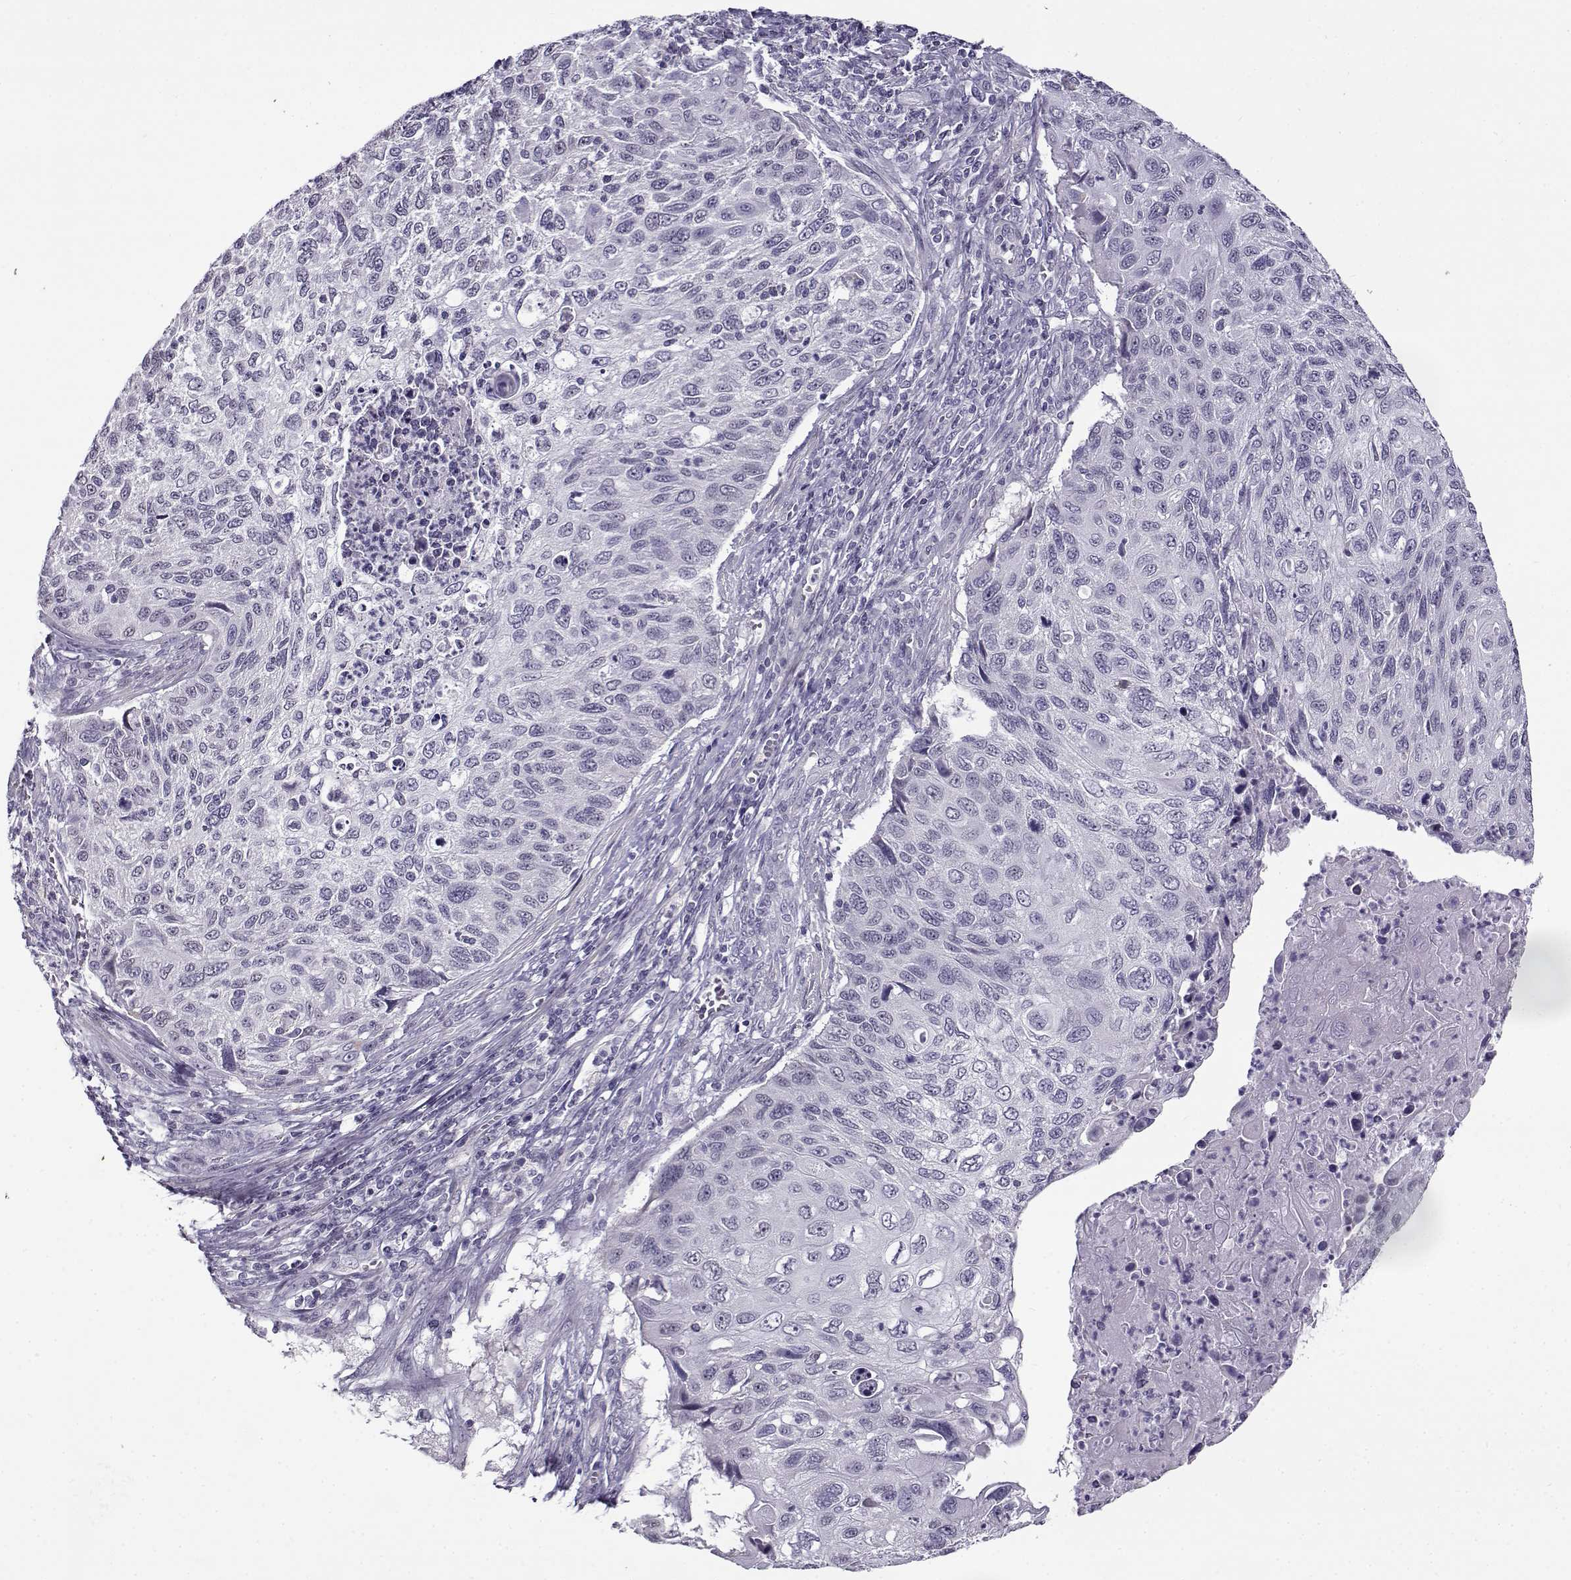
{"staining": {"intensity": "negative", "quantity": "none", "location": "none"}, "tissue": "cervical cancer", "cell_type": "Tumor cells", "image_type": "cancer", "snomed": [{"axis": "morphology", "description": "Squamous cell carcinoma, NOS"}, {"axis": "topography", "description": "Cervix"}], "caption": "Immunohistochemical staining of human cervical cancer (squamous cell carcinoma) reveals no significant expression in tumor cells.", "gene": "TEX55", "patient": {"sex": "female", "age": 70}}